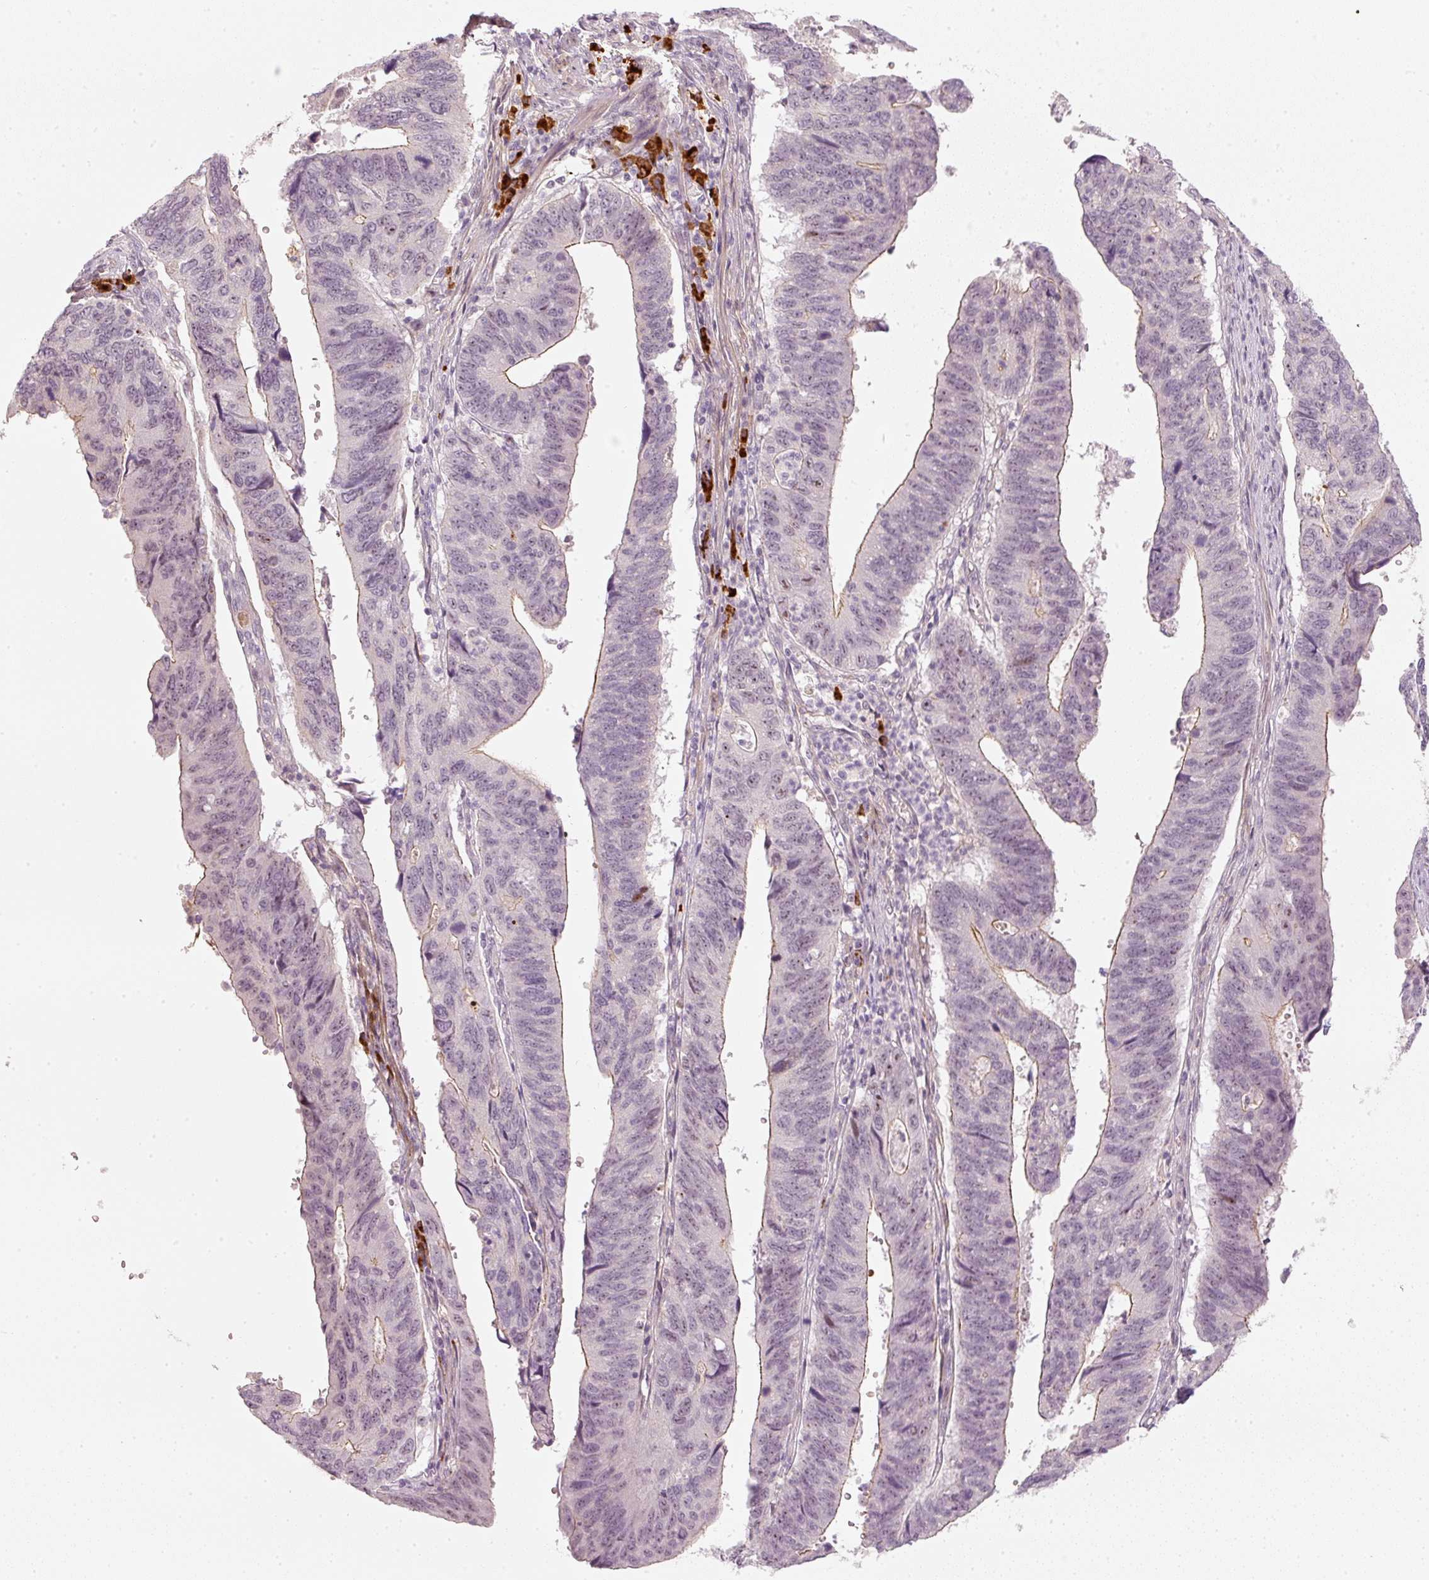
{"staining": {"intensity": "moderate", "quantity": "<25%", "location": "cytoplasmic/membranous"}, "tissue": "stomach cancer", "cell_type": "Tumor cells", "image_type": "cancer", "snomed": [{"axis": "morphology", "description": "Adenocarcinoma, NOS"}, {"axis": "topography", "description": "Stomach"}], "caption": "Protein staining of stomach adenocarcinoma tissue exhibits moderate cytoplasmic/membranous positivity in approximately <25% of tumor cells.", "gene": "VCAM1", "patient": {"sex": "male", "age": 59}}